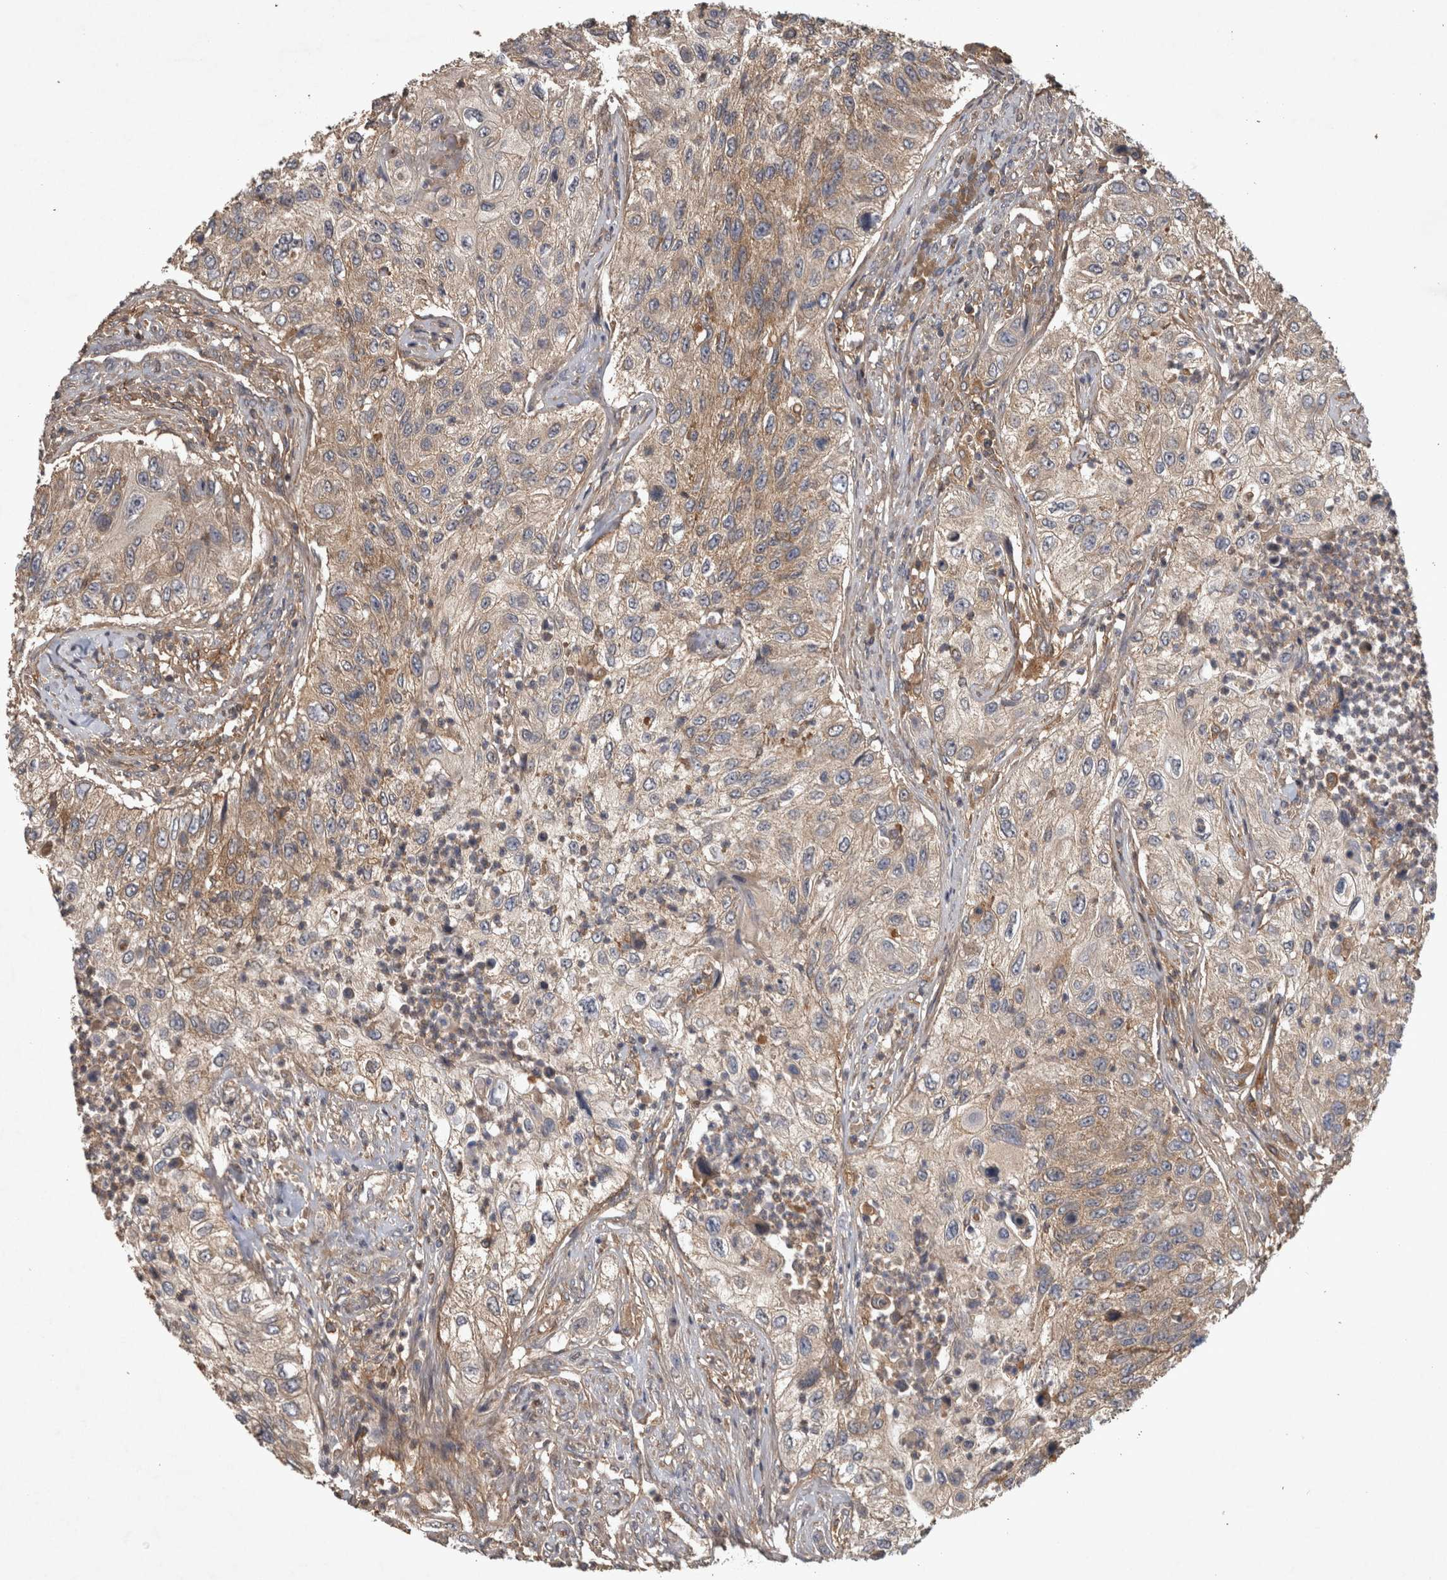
{"staining": {"intensity": "weak", "quantity": ">75%", "location": "cytoplasmic/membranous"}, "tissue": "urothelial cancer", "cell_type": "Tumor cells", "image_type": "cancer", "snomed": [{"axis": "morphology", "description": "Urothelial carcinoma, High grade"}, {"axis": "topography", "description": "Urinary bladder"}], "caption": "Approximately >75% of tumor cells in high-grade urothelial carcinoma reveal weak cytoplasmic/membranous protein positivity as visualized by brown immunohistochemical staining.", "gene": "TRMT61B", "patient": {"sex": "female", "age": 60}}